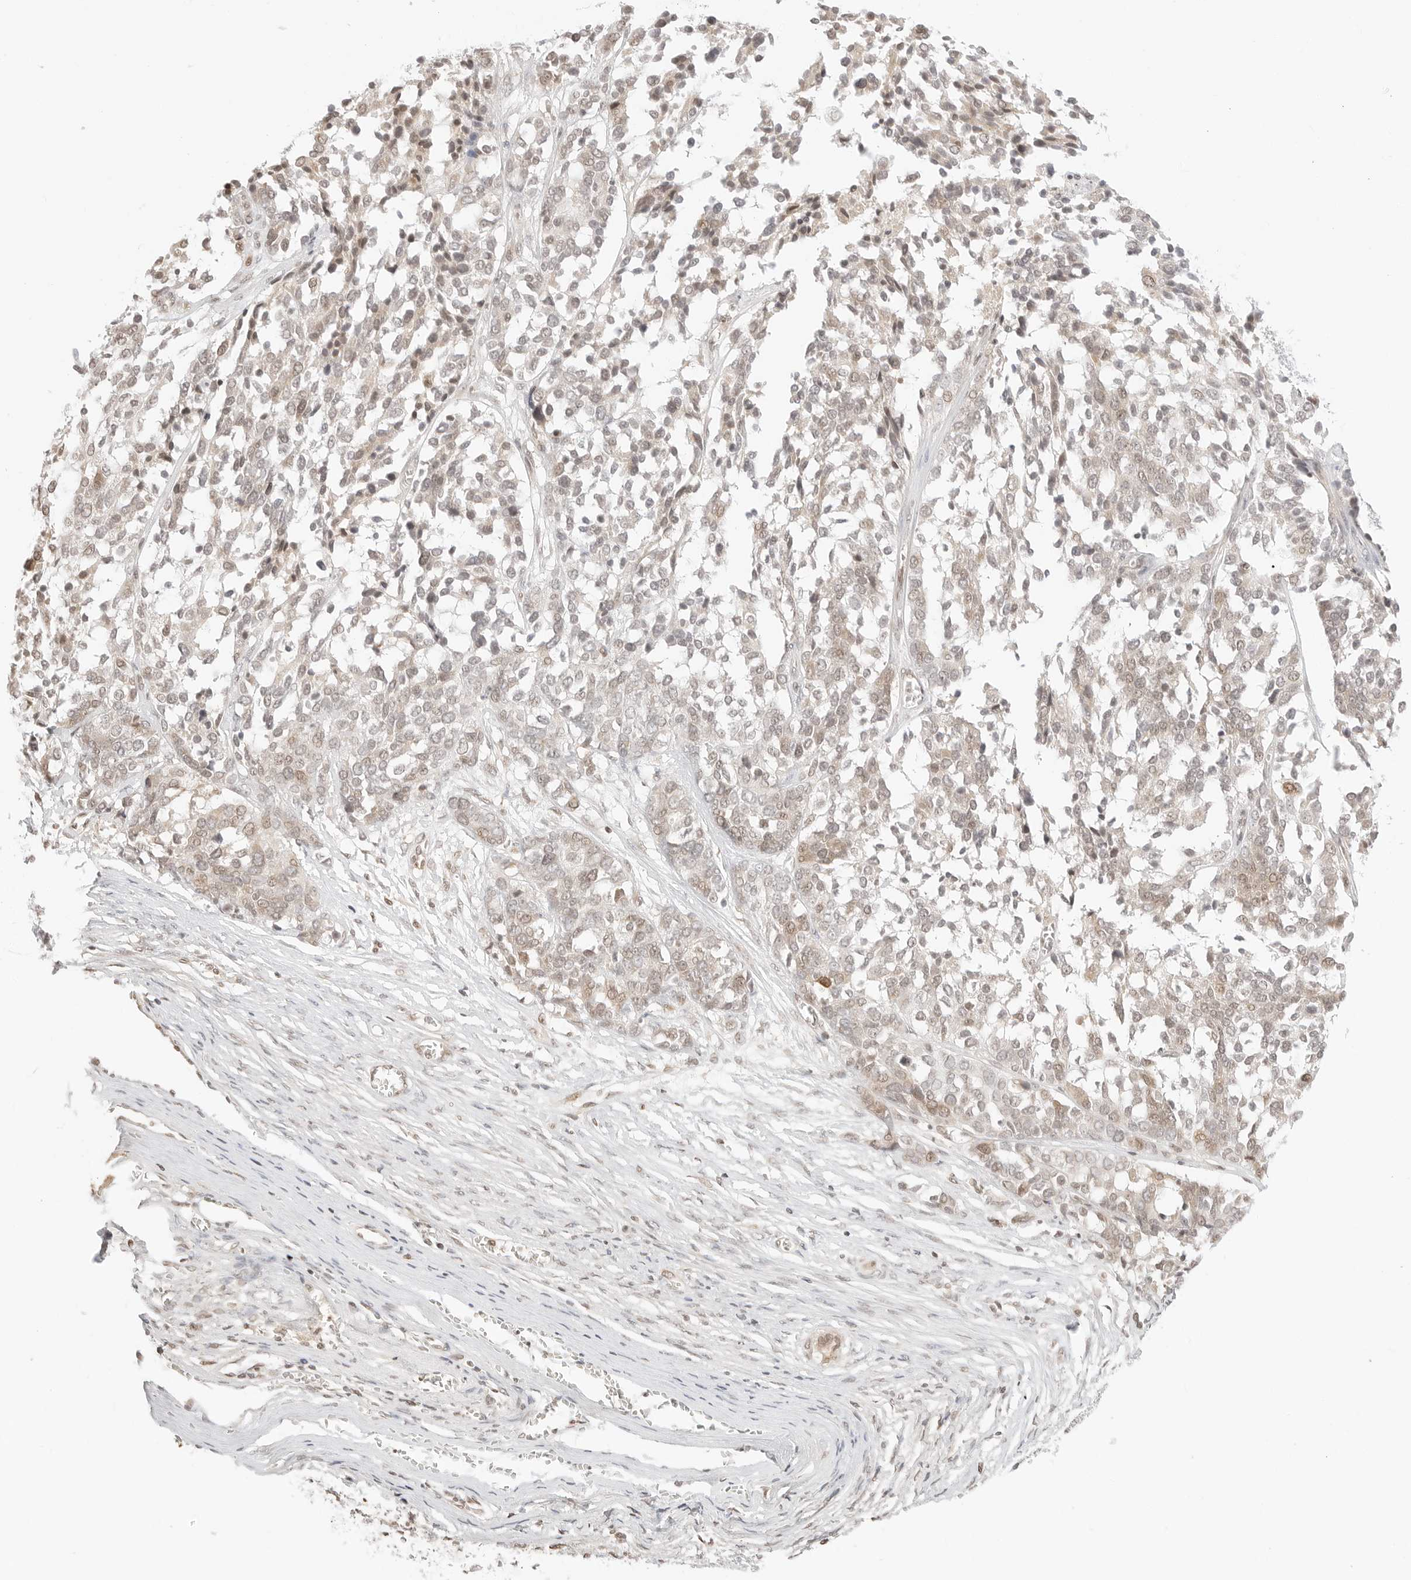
{"staining": {"intensity": "weak", "quantity": "25%-75%", "location": "nuclear"}, "tissue": "ovarian cancer", "cell_type": "Tumor cells", "image_type": "cancer", "snomed": [{"axis": "morphology", "description": "Cystadenocarcinoma, serous, NOS"}, {"axis": "topography", "description": "Ovary"}], "caption": "A brown stain highlights weak nuclear positivity of a protein in human serous cystadenocarcinoma (ovarian) tumor cells.", "gene": "RPS6KL1", "patient": {"sex": "female", "age": 44}}